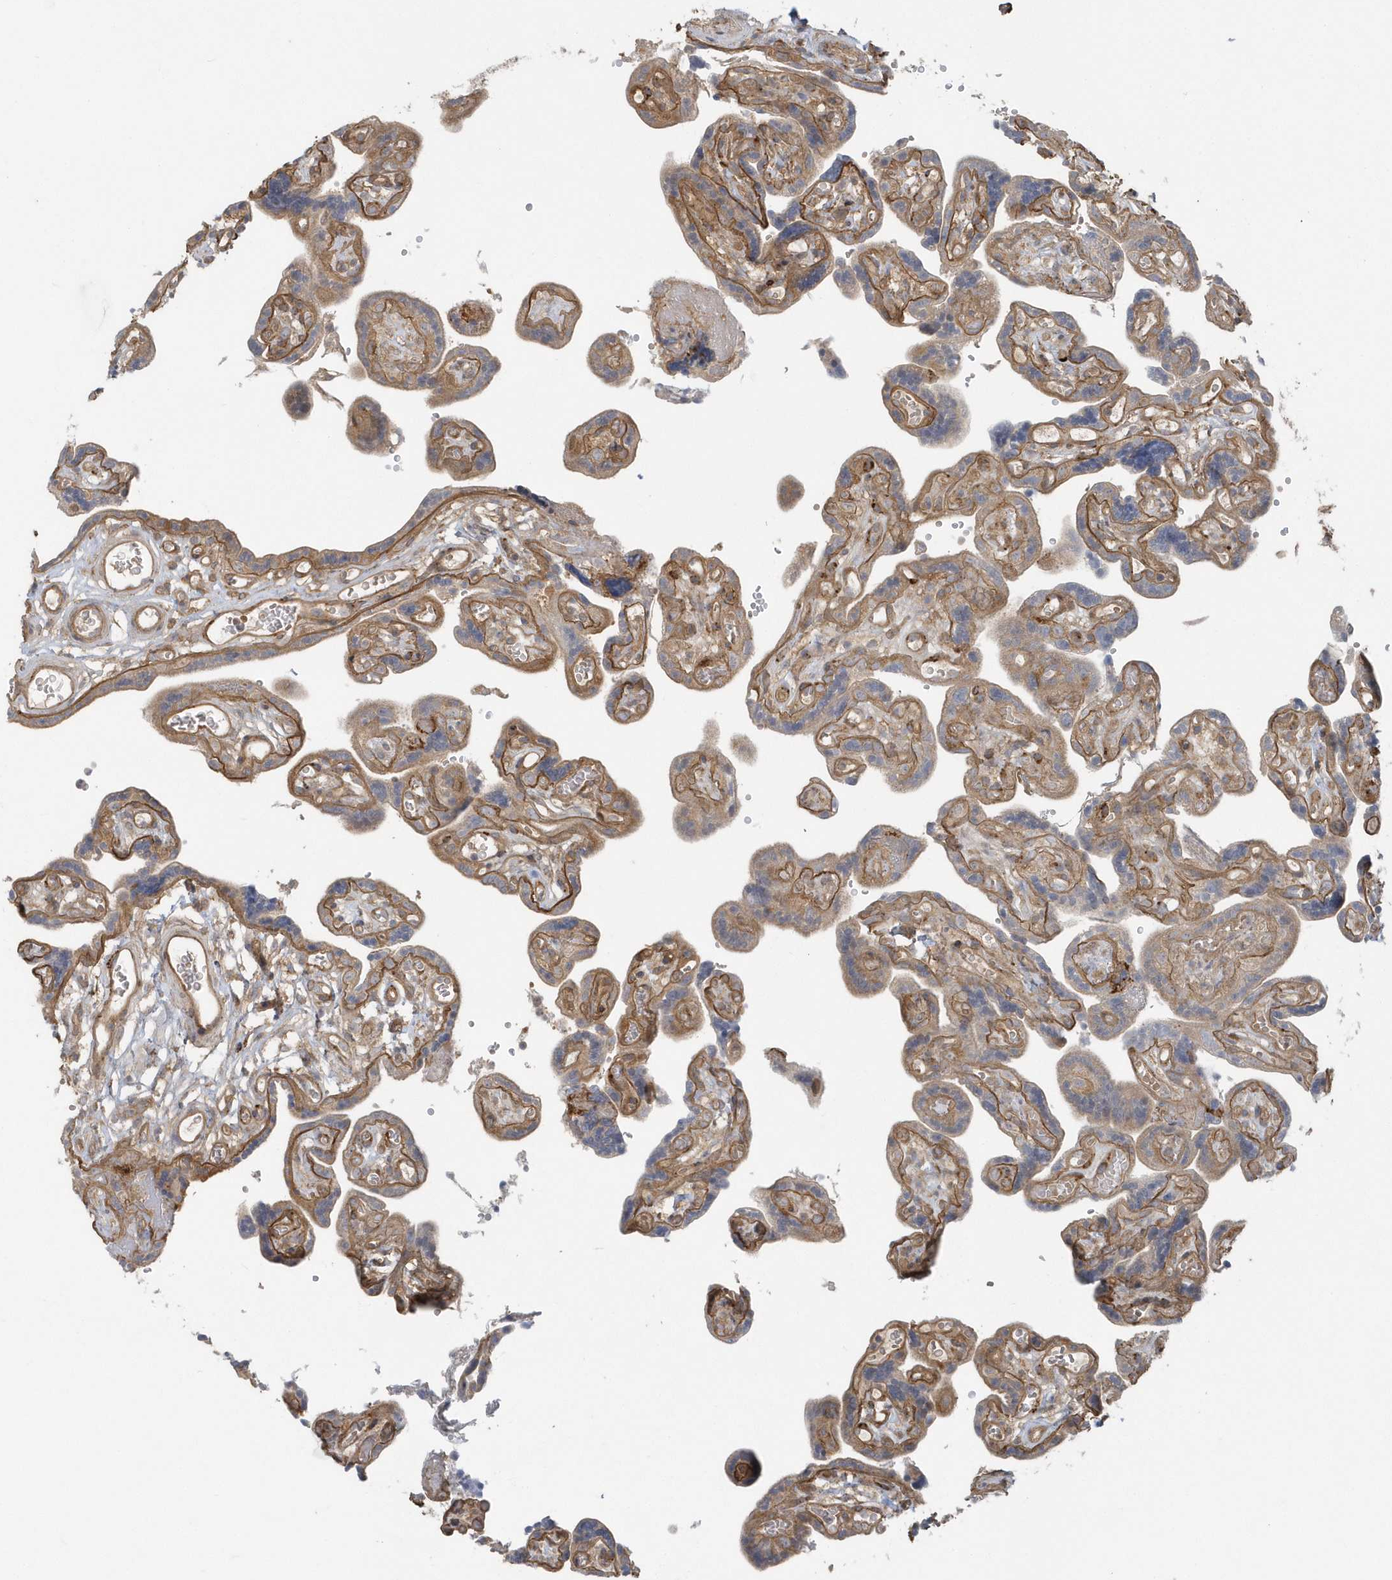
{"staining": {"intensity": "moderate", "quantity": ">75%", "location": "cytoplasmic/membranous"}, "tissue": "placenta", "cell_type": "Decidual cells", "image_type": "normal", "snomed": [{"axis": "morphology", "description": "Normal tissue, NOS"}, {"axis": "topography", "description": "Placenta"}], "caption": "A medium amount of moderate cytoplasmic/membranous staining is seen in about >75% of decidual cells in unremarkable placenta.", "gene": "ACTR1A", "patient": {"sex": "female", "age": 30}}